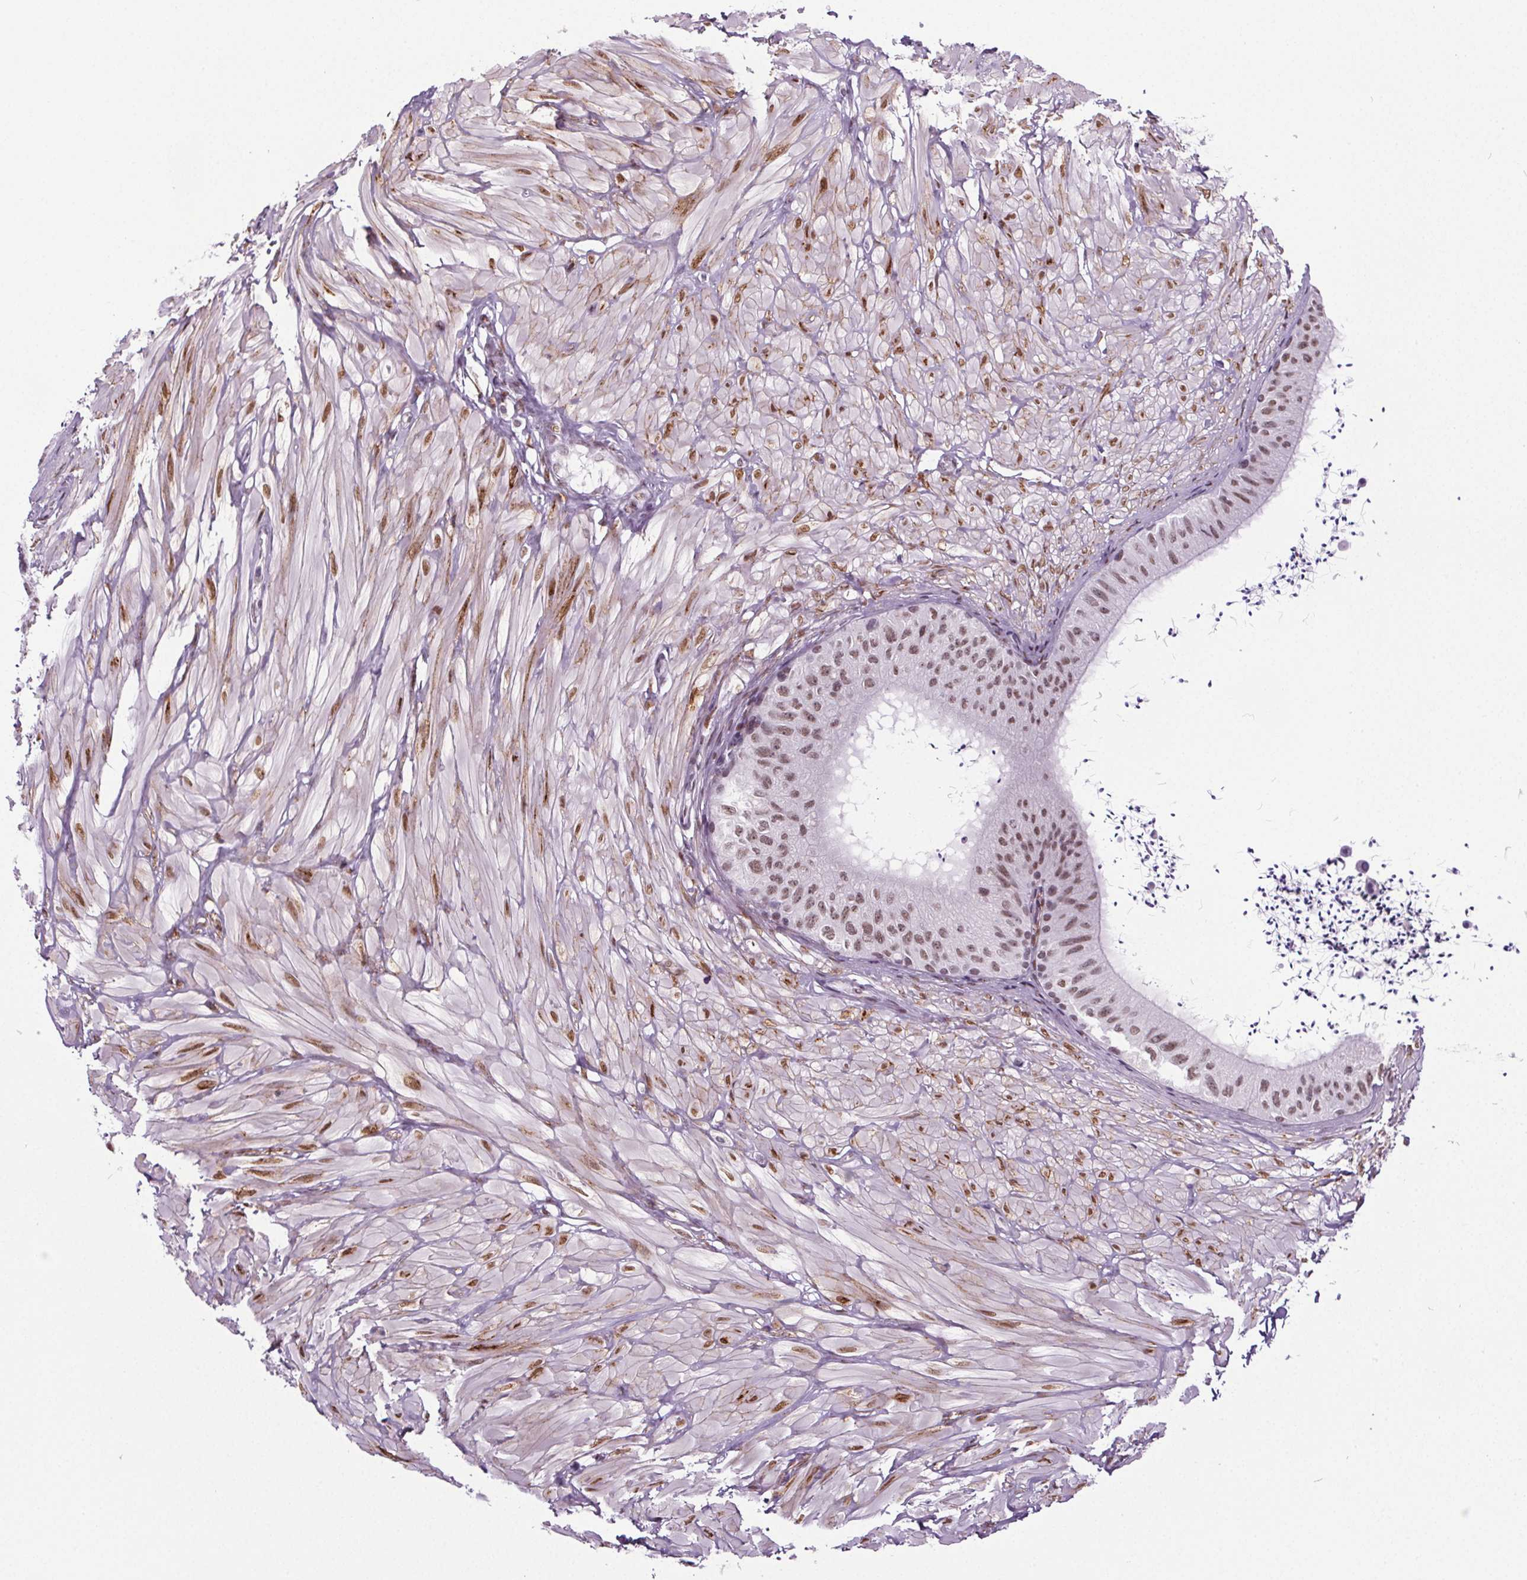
{"staining": {"intensity": "moderate", "quantity": ">75%", "location": "nuclear"}, "tissue": "epididymis", "cell_type": "Glandular cells", "image_type": "normal", "snomed": [{"axis": "morphology", "description": "Normal tissue, NOS"}, {"axis": "topography", "description": "Epididymis"}, {"axis": "topography", "description": "Peripheral nerve tissue"}], "caption": "Protein expression by IHC exhibits moderate nuclear staining in about >75% of glandular cells in benign epididymis.", "gene": "GP6", "patient": {"sex": "male", "age": 32}}